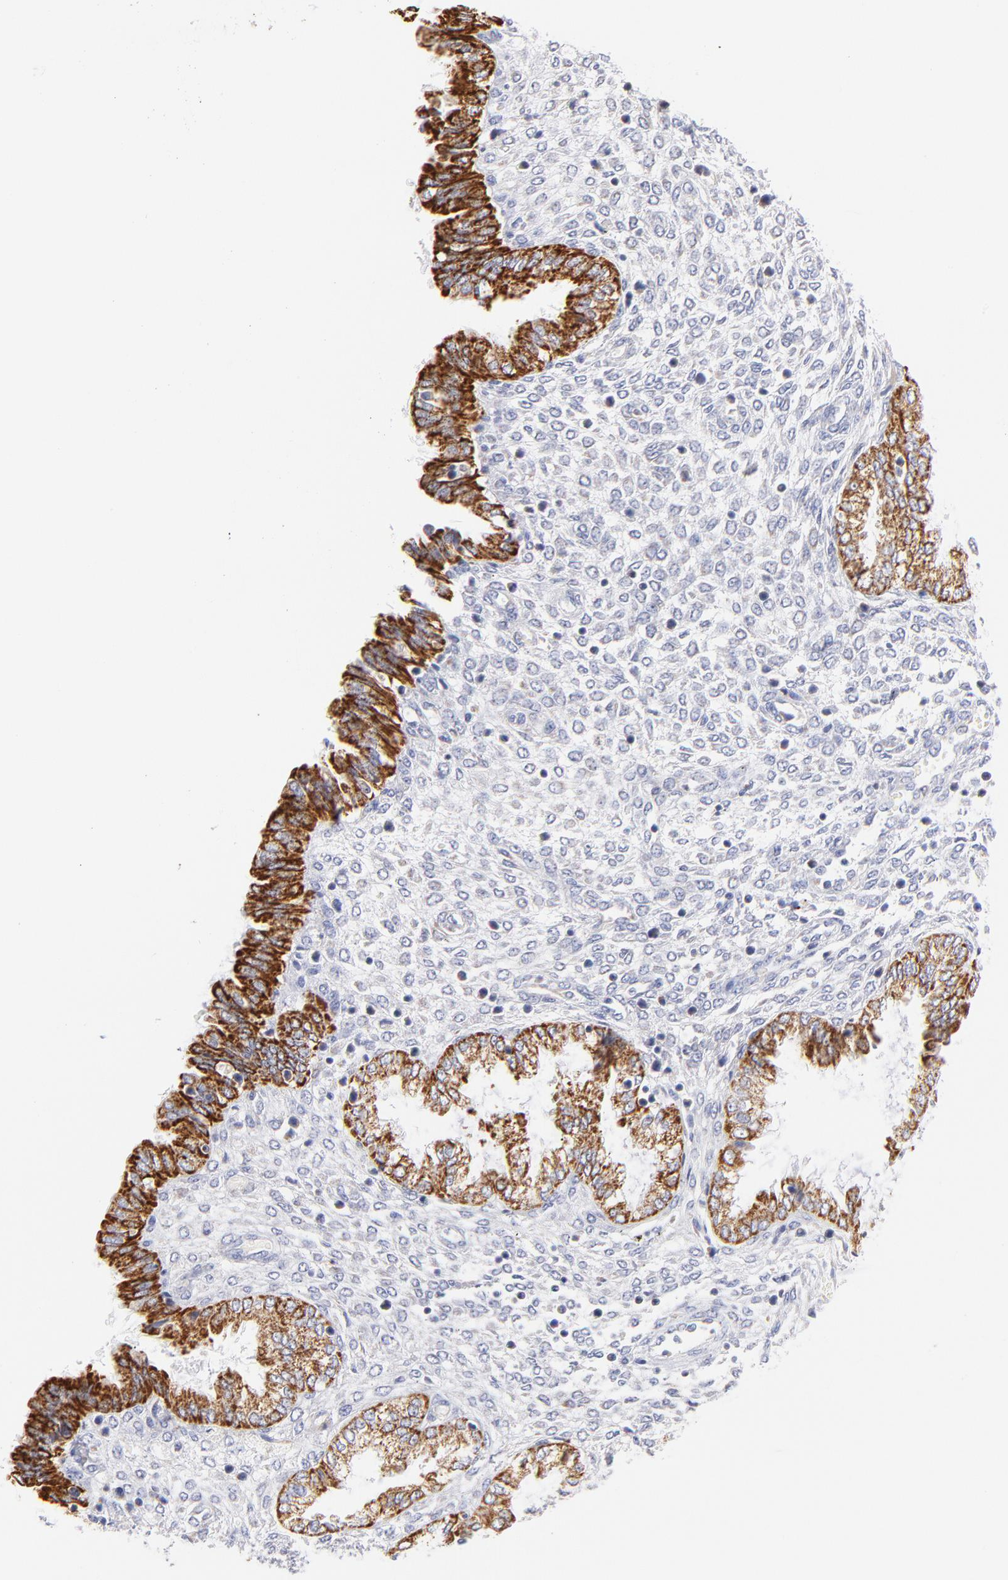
{"staining": {"intensity": "negative", "quantity": "none", "location": "none"}, "tissue": "endometrium", "cell_type": "Cells in endometrial stroma", "image_type": "normal", "snomed": [{"axis": "morphology", "description": "Normal tissue, NOS"}, {"axis": "topography", "description": "Endometrium"}], "caption": "An IHC histopathology image of normal endometrium is shown. There is no staining in cells in endometrial stroma of endometrium.", "gene": "AIFM1", "patient": {"sex": "female", "age": 33}}